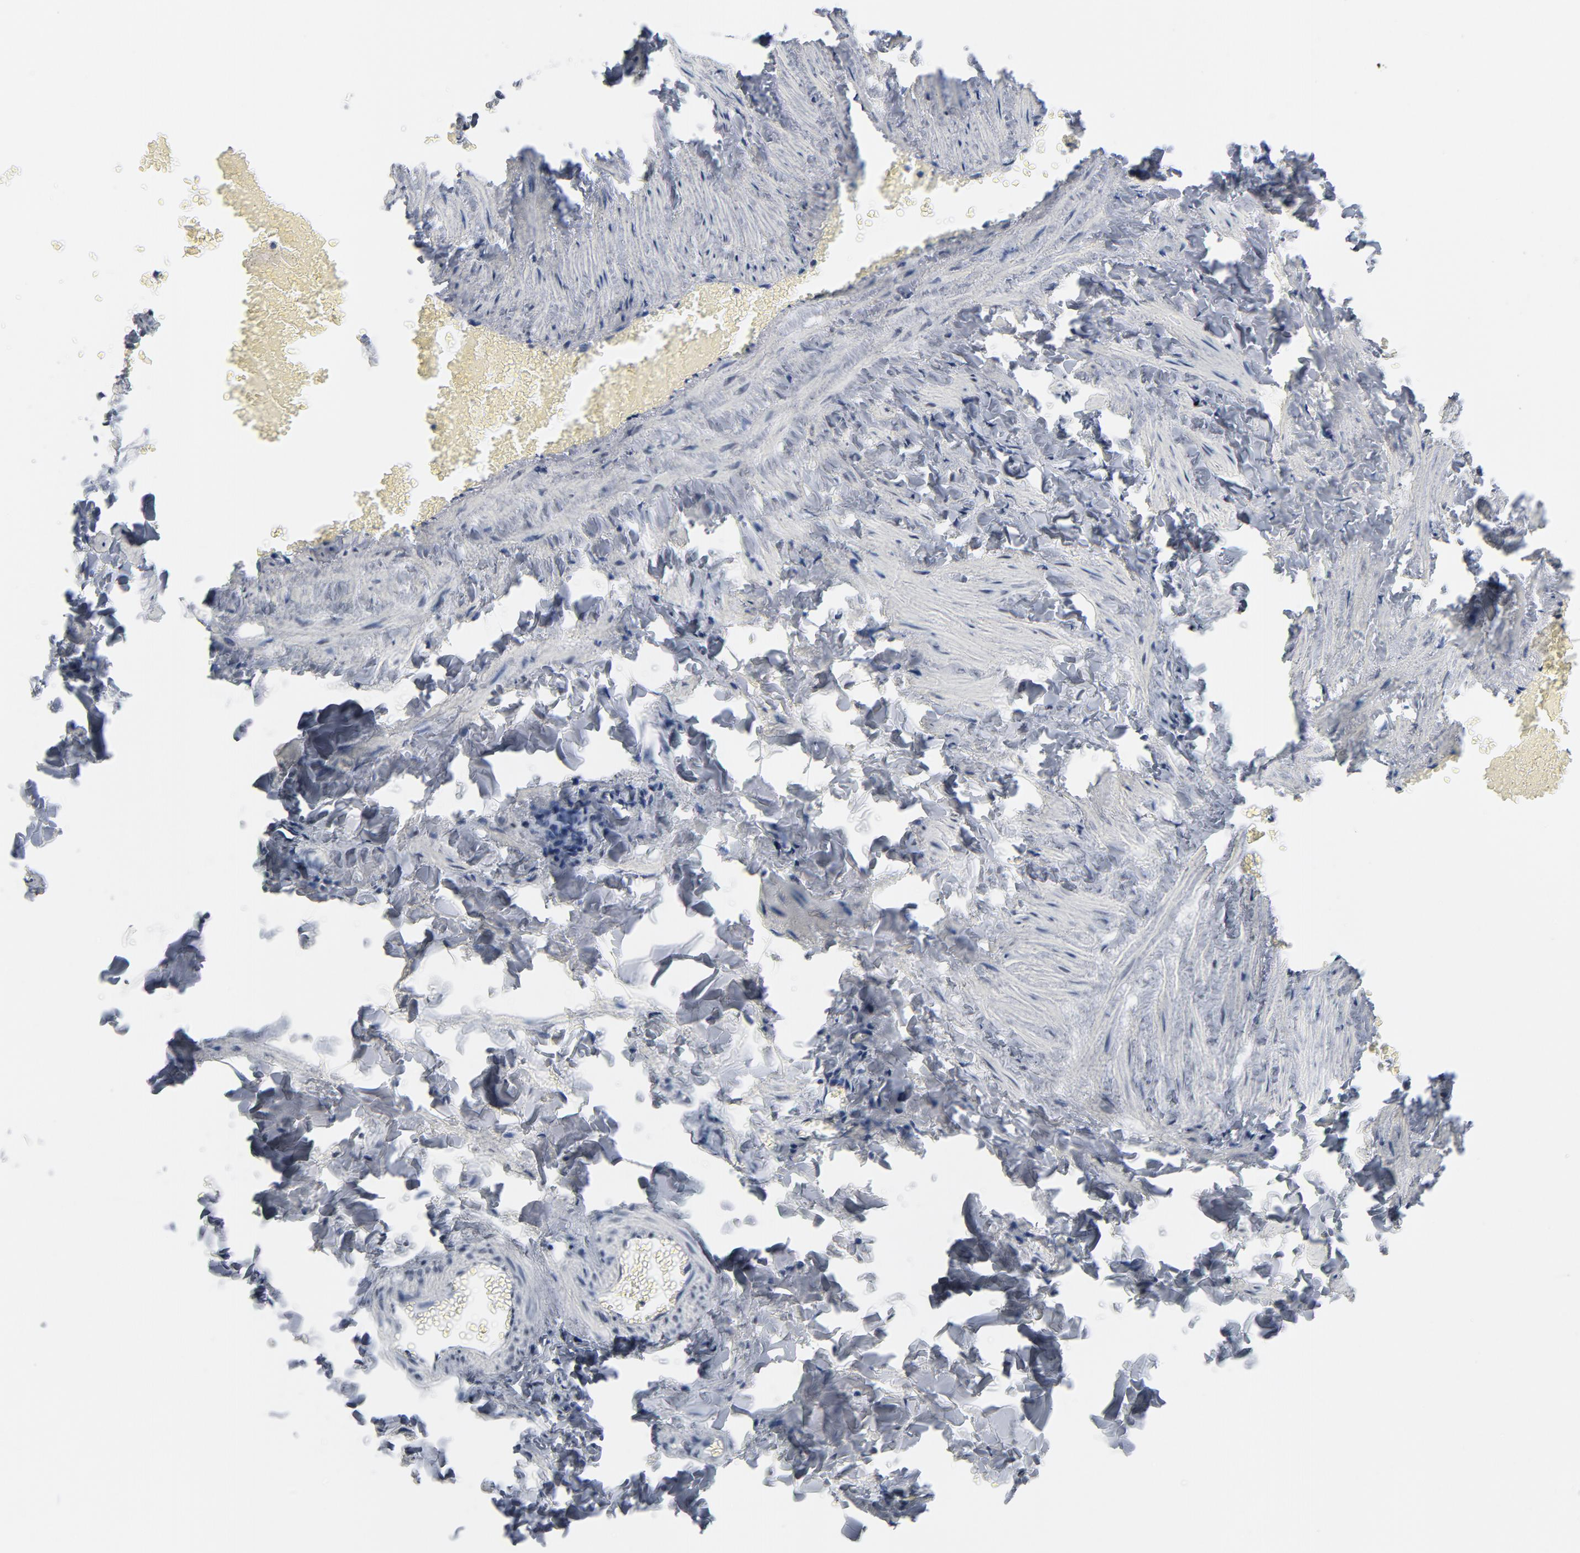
{"staining": {"intensity": "weak", "quantity": ">75%", "location": "nuclear"}, "tissue": "adipose tissue", "cell_type": "Adipocytes", "image_type": "normal", "snomed": [{"axis": "morphology", "description": "Normal tissue, NOS"}, {"axis": "topography", "description": "Vascular tissue"}], "caption": "Protein expression analysis of benign adipose tissue exhibits weak nuclear expression in approximately >75% of adipocytes.", "gene": "CSTF2", "patient": {"sex": "male", "age": 41}}